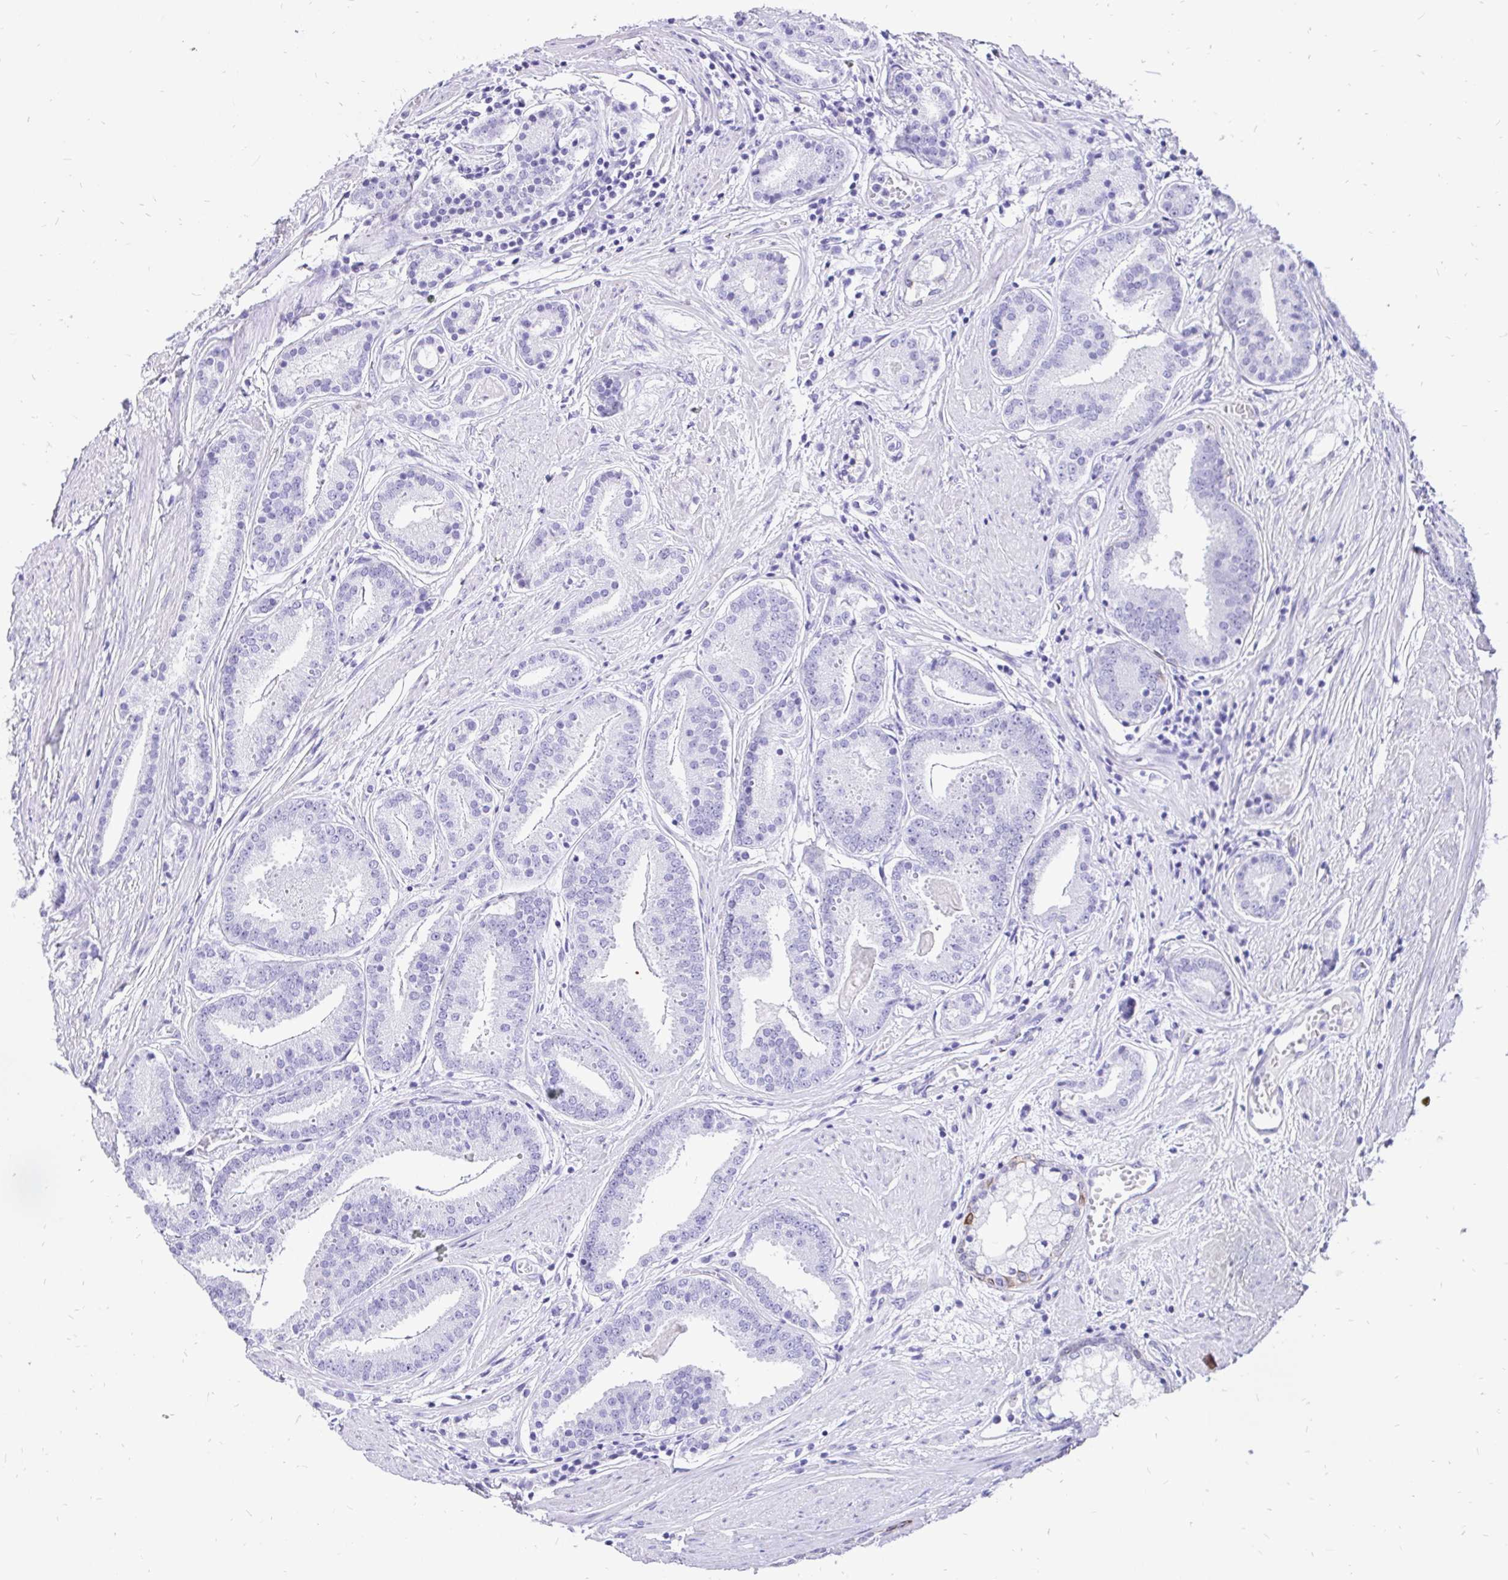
{"staining": {"intensity": "negative", "quantity": "none", "location": "none"}, "tissue": "prostate cancer", "cell_type": "Tumor cells", "image_type": "cancer", "snomed": [{"axis": "morphology", "description": "Adenocarcinoma, High grade"}, {"axis": "topography", "description": "Prostate"}], "caption": "Prostate cancer was stained to show a protein in brown. There is no significant staining in tumor cells.", "gene": "KRT13", "patient": {"sex": "male", "age": 63}}